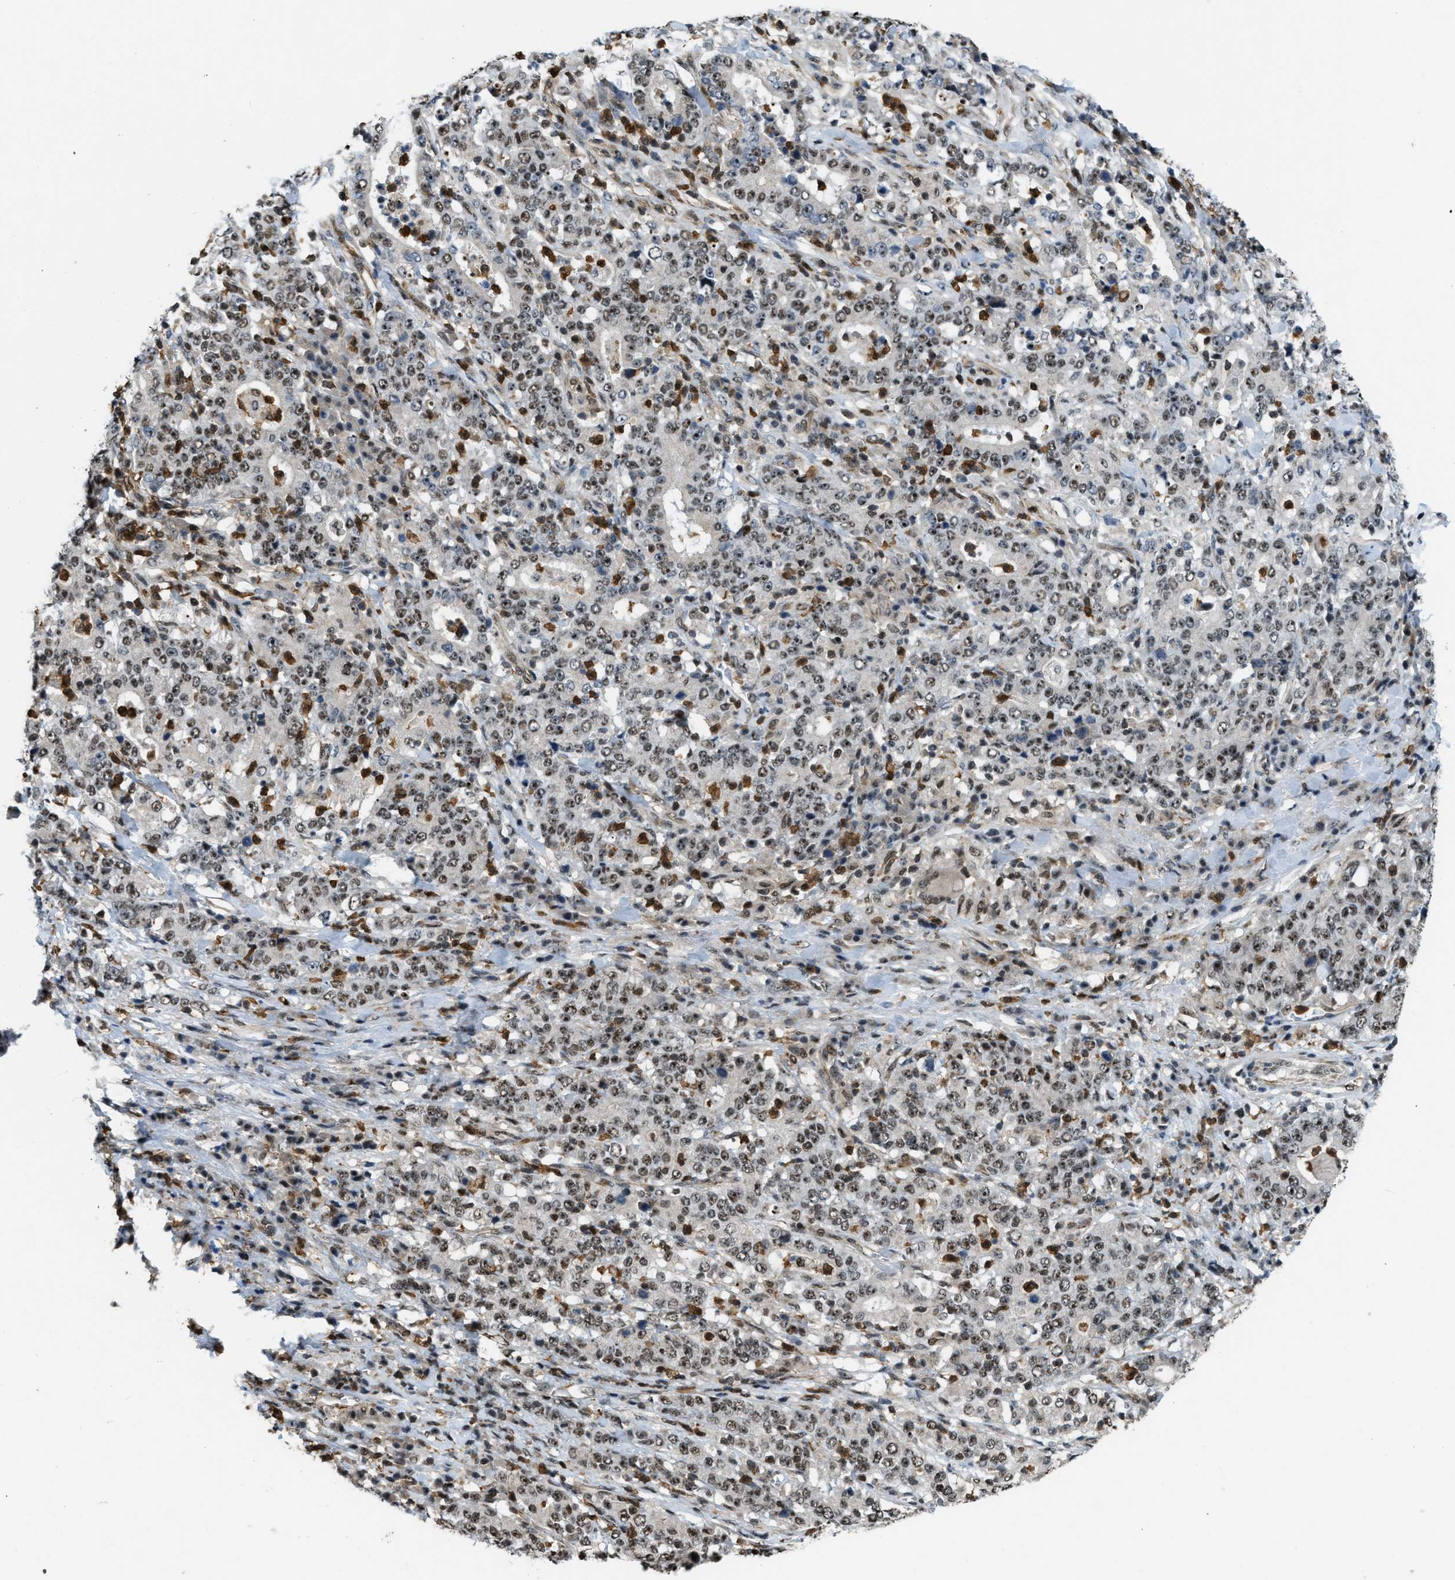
{"staining": {"intensity": "moderate", "quantity": ">75%", "location": "nuclear"}, "tissue": "stomach cancer", "cell_type": "Tumor cells", "image_type": "cancer", "snomed": [{"axis": "morphology", "description": "Normal tissue, NOS"}, {"axis": "morphology", "description": "Adenocarcinoma, NOS"}, {"axis": "topography", "description": "Stomach, upper"}, {"axis": "topography", "description": "Stomach"}], "caption": "Protein expression analysis of human stomach cancer reveals moderate nuclear expression in about >75% of tumor cells.", "gene": "E2F1", "patient": {"sex": "male", "age": 59}}